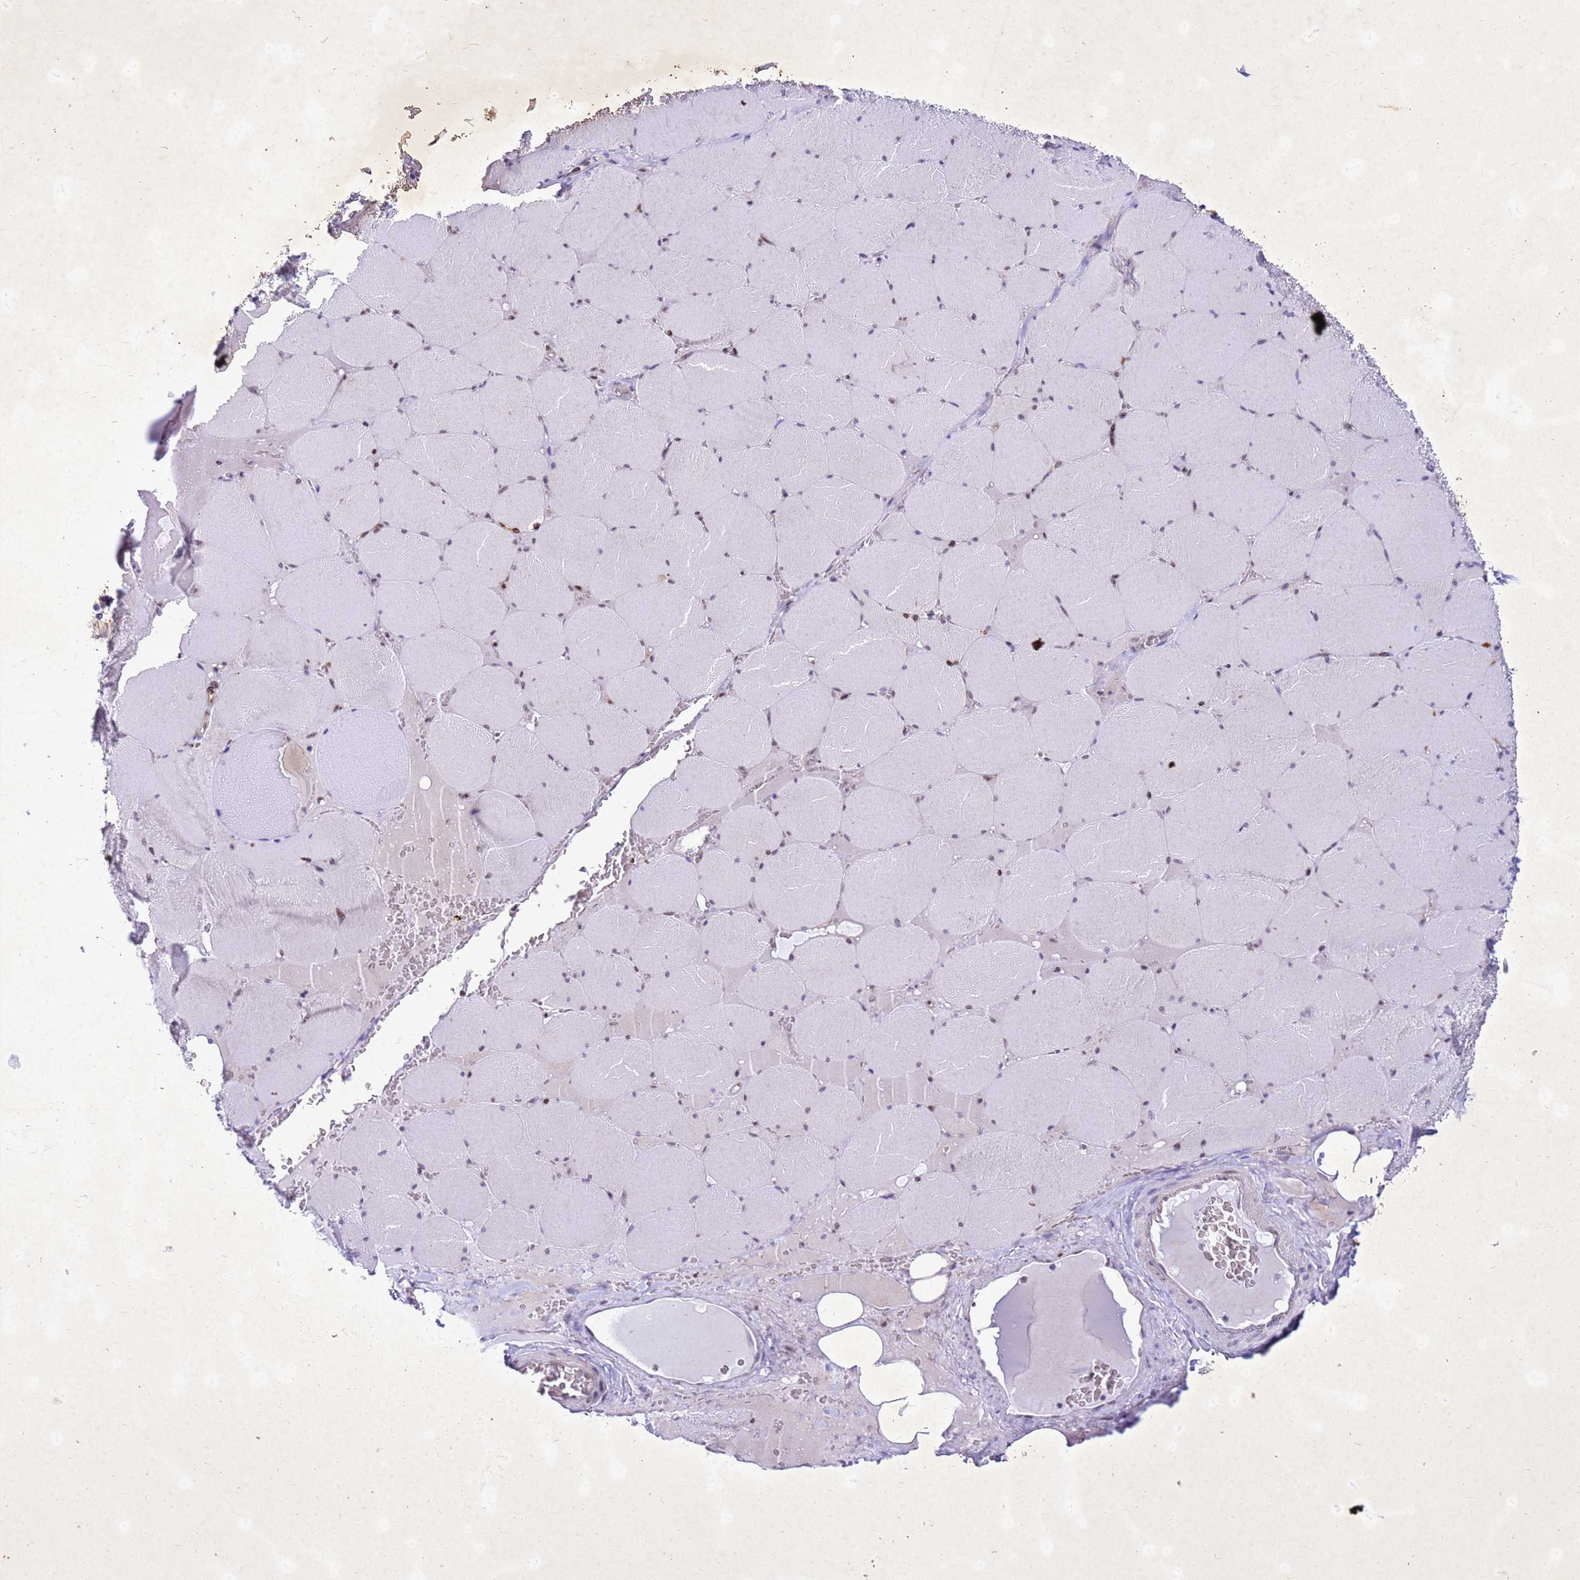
{"staining": {"intensity": "moderate", "quantity": "<25%", "location": "nuclear"}, "tissue": "skeletal muscle", "cell_type": "Myocytes", "image_type": "normal", "snomed": [{"axis": "morphology", "description": "Normal tissue, NOS"}, {"axis": "topography", "description": "Skeletal muscle"}, {"axis": "topography", "description": "Head-Neck"}], "caption": "Moderate nuclear expression for a protein is appreciated in approximately <25% of myocytes of benign skeletal muscle using IHC.", "gene": "COPS9", "patient": {"sex": "male", "age": 66}}